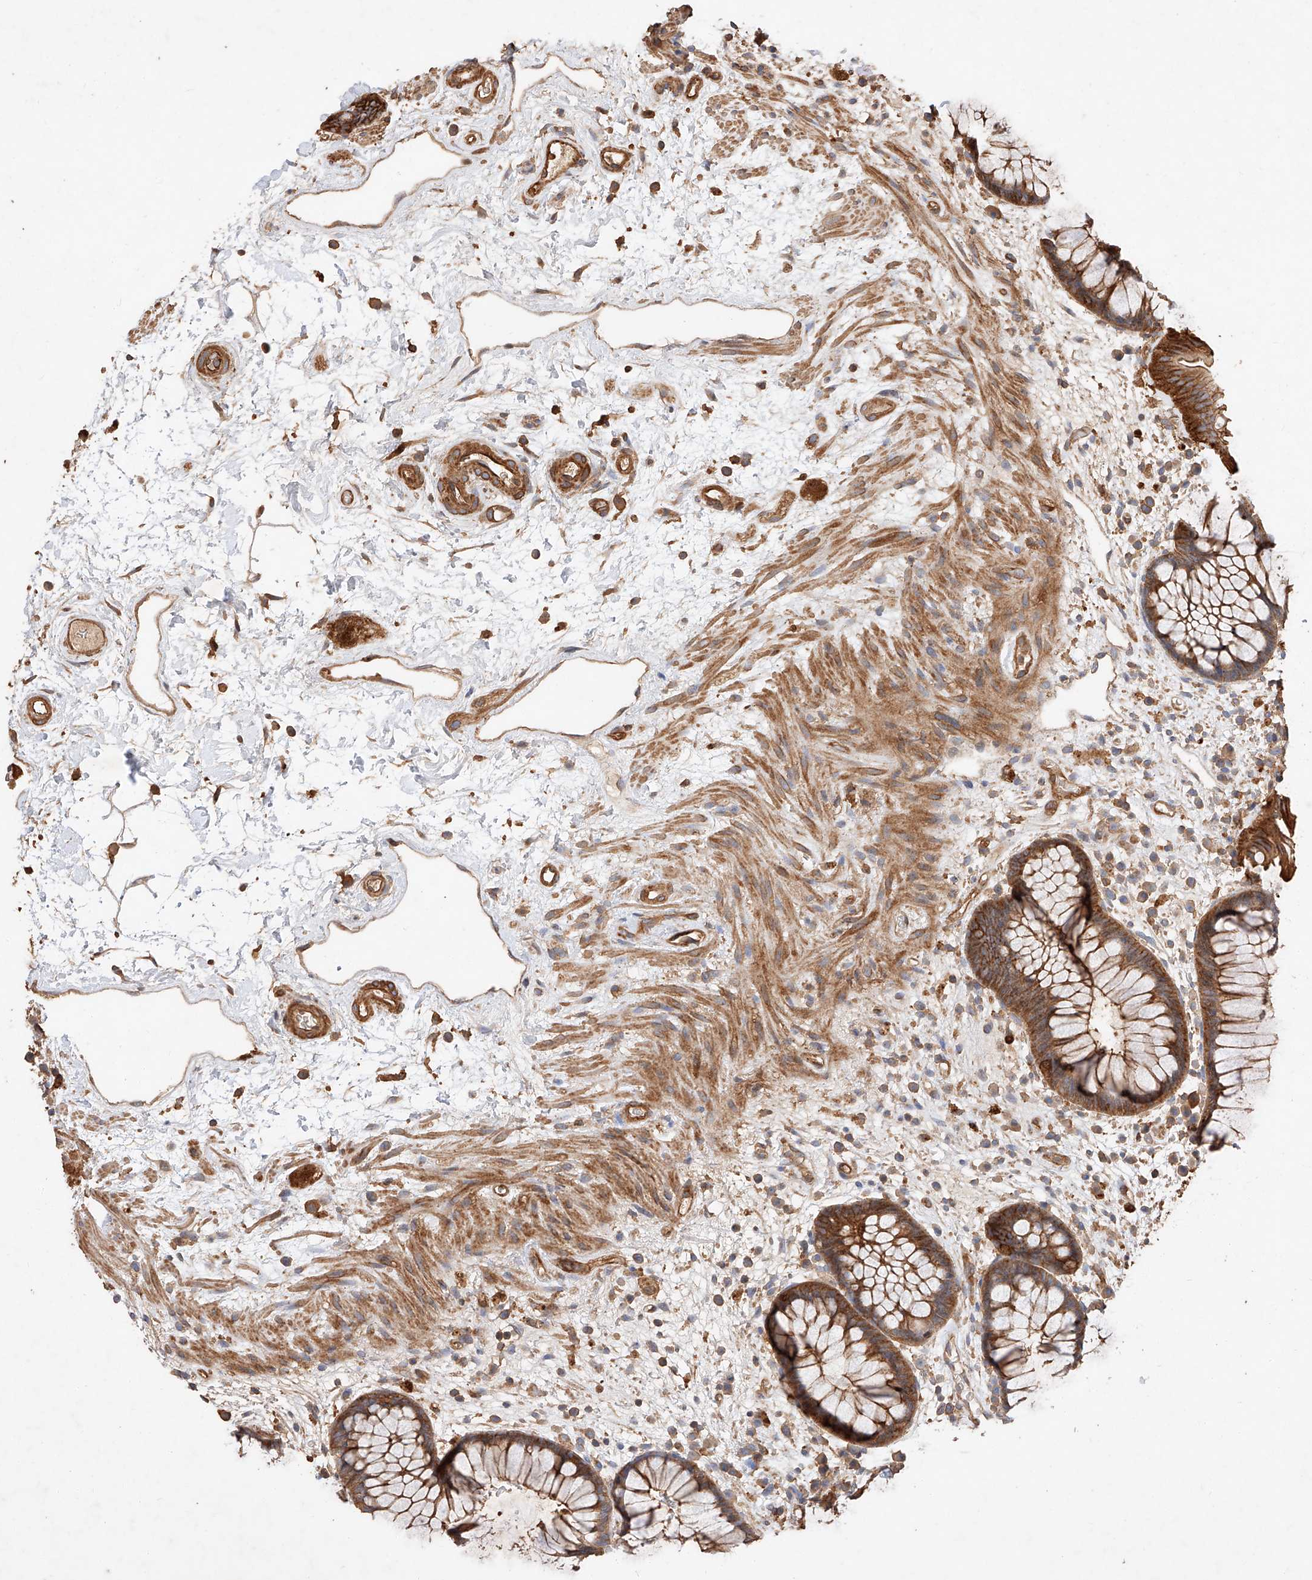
{"staining": {"intensity": "strong", "quantity": ">75%", "location": "cytoplasmic/membranous"}, "tissue": "rectum", "cell_type": "Glandular cells", "image_type": "normal", "snomed": [{"axis": "morphology", "description": "Normal tissue, NOS"}, {"axis": "topography", "description": "Rectum"}], "caption": "Human rectum stained with a protein marker displays strong staining in glandular cells.", "gene": "GHDC", "patient": {"sex": "male", "age": 51}}